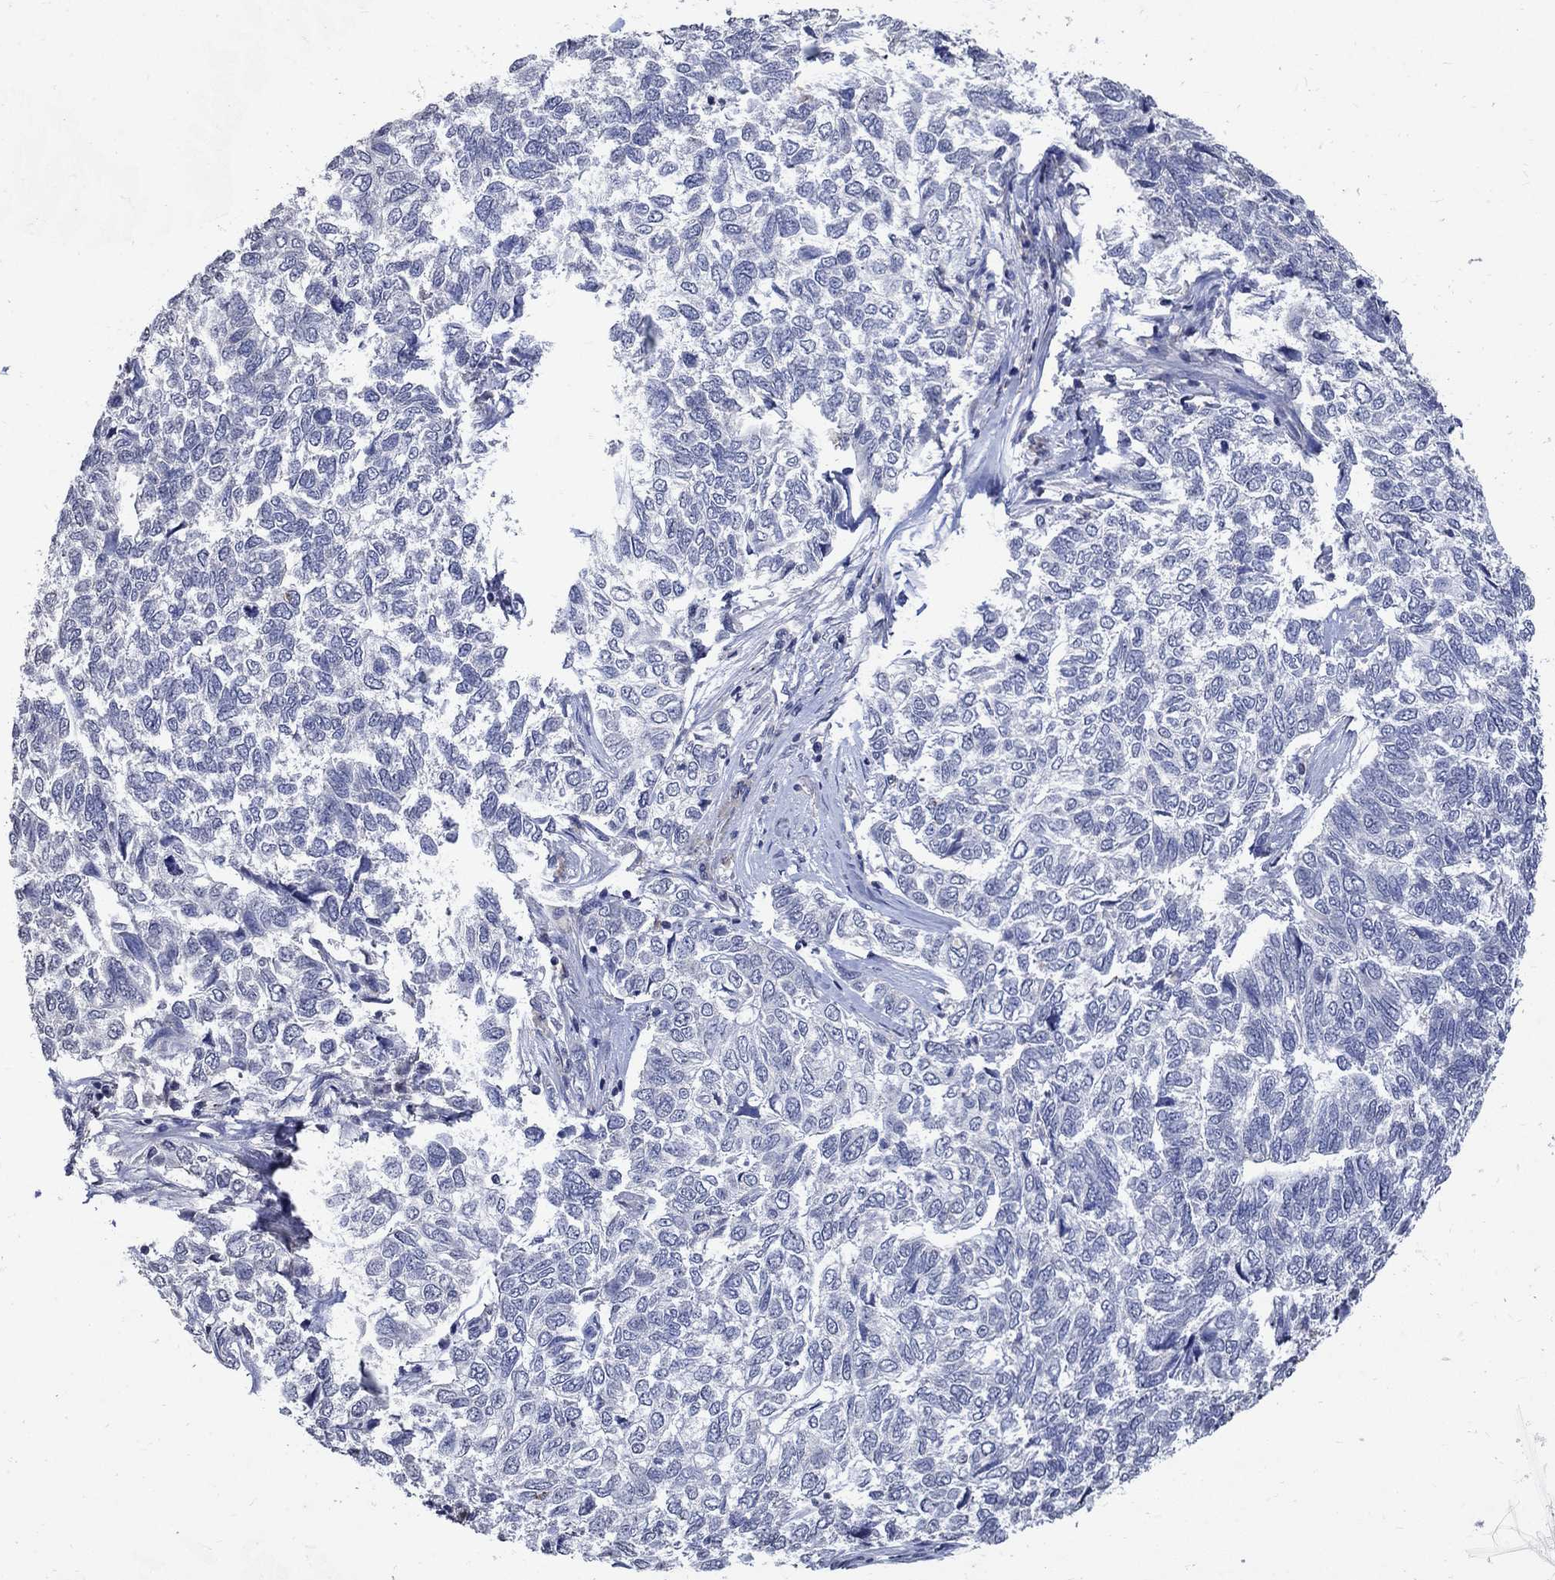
{"staining": {"intensity": "negative", "quantity": "none", "location": "none"}, "tissue": "skin cancer", "cell_type": "Tumor cells", "image_type": "cancer", "snomed": [{"axis": "morphology", "description": "Basal cell carcinoma"}, {"axis": "topography", "description": "Skin"}], "caption": "There is no significant staining in tumor cells of skin cancer (basal cell carcinoma). Brightfield microscopy of immunohistochemistry stained with DAB (brown) and hematoxylin (blue), captured at high magnification.", "gene": "TMEM169", "patient": {"sex": "female", "age": 65}}